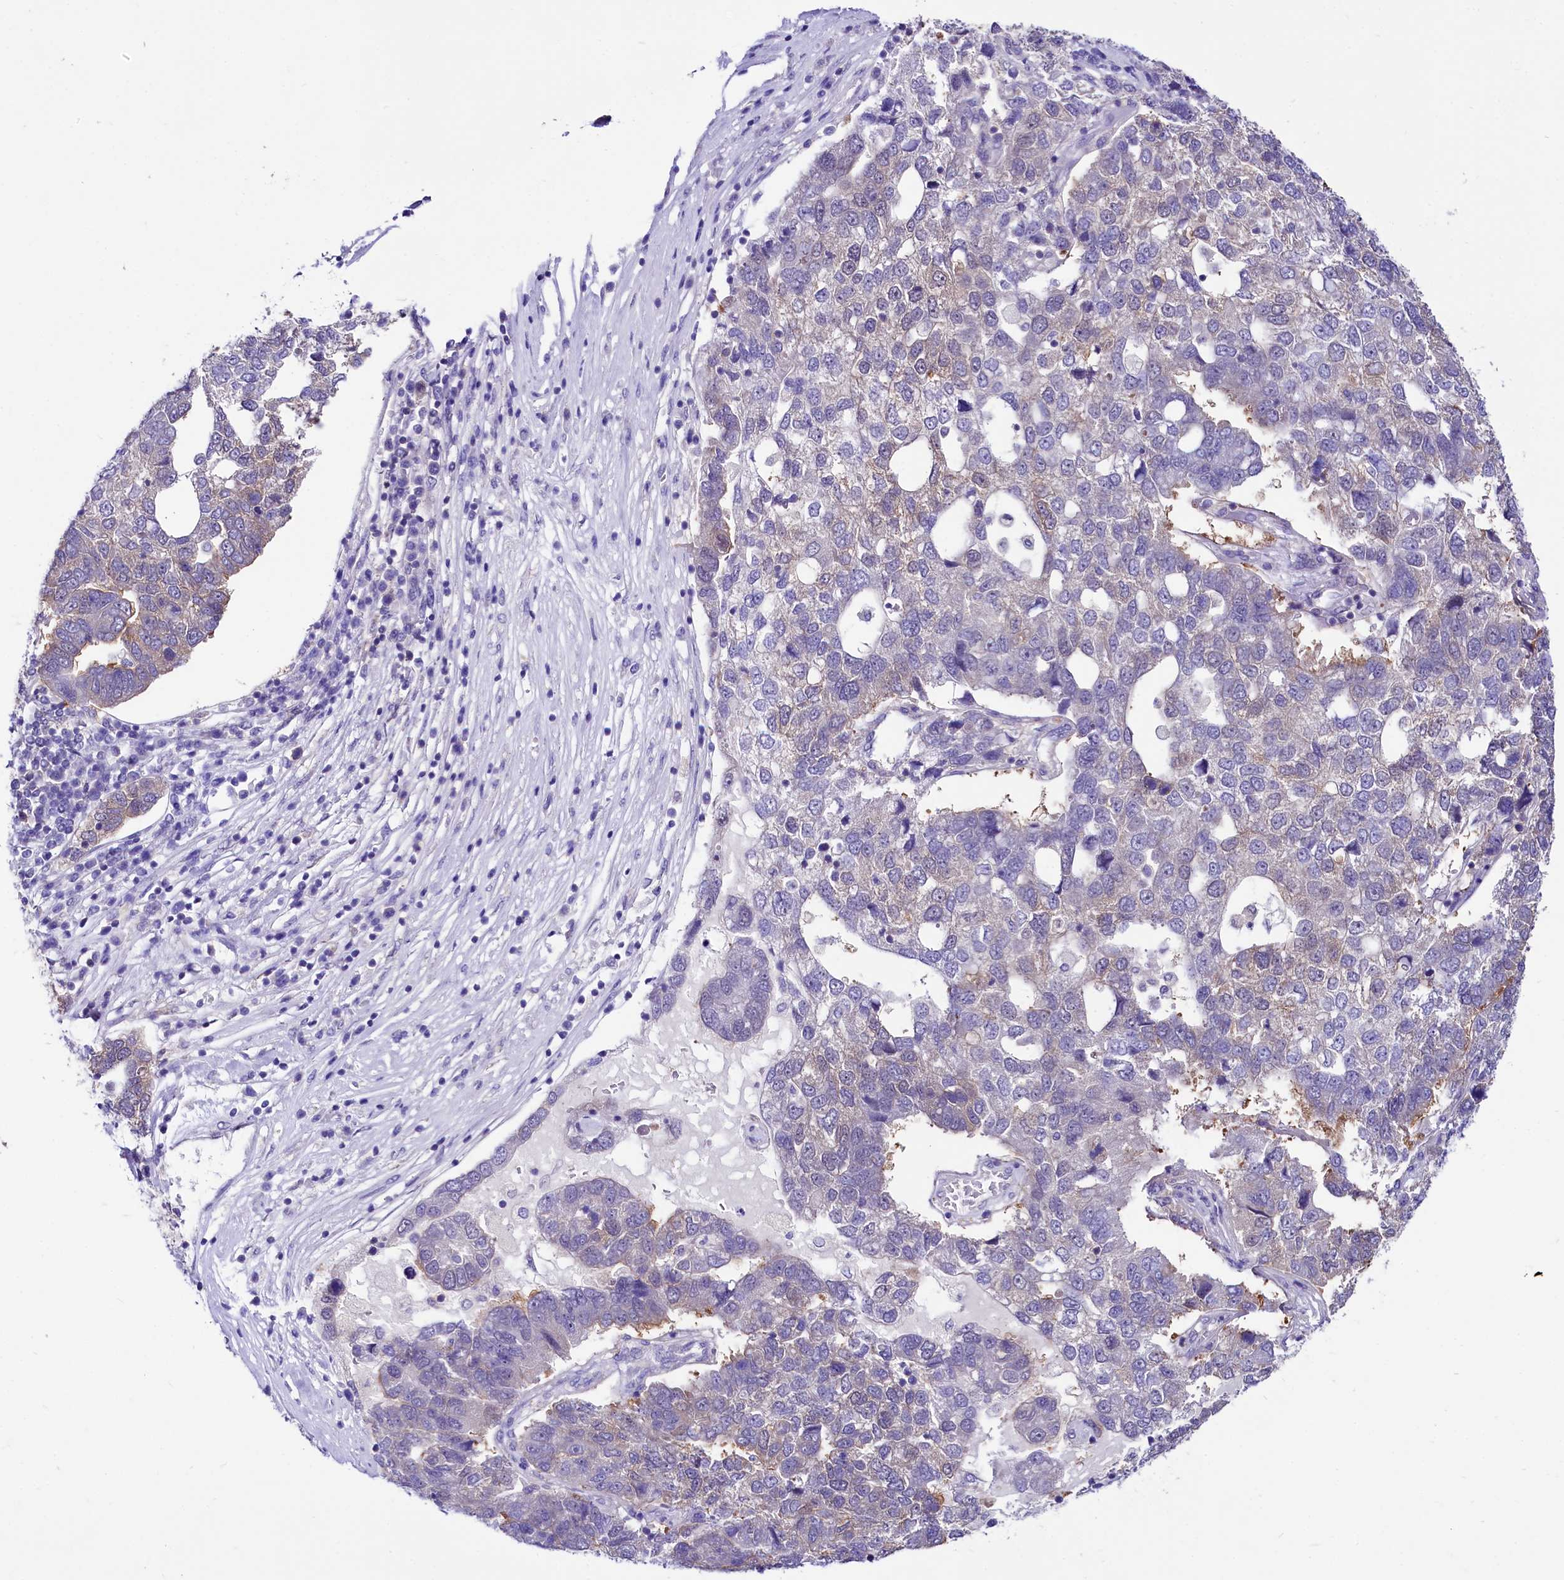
{"staining": {"intensity": "negative", "quantity": "none", "location": "none"}, "tissue": "pancreatic cancer", "cell_type": "Tumor cells", "image_type": "cancer", "snomed": [{"axis": "morphology", "description": "Adenocarcinoma, NOS"}, {"axis": "topography", "description": "Pancreas"}], "caption": "Immunohistochemistry histopathology image of human pancreatic cancer stained for a protein (brown), which exhibits no staining in tumor cells.", "gene": "ABHD5", "patient": {"sex": "female", "age": 61}}